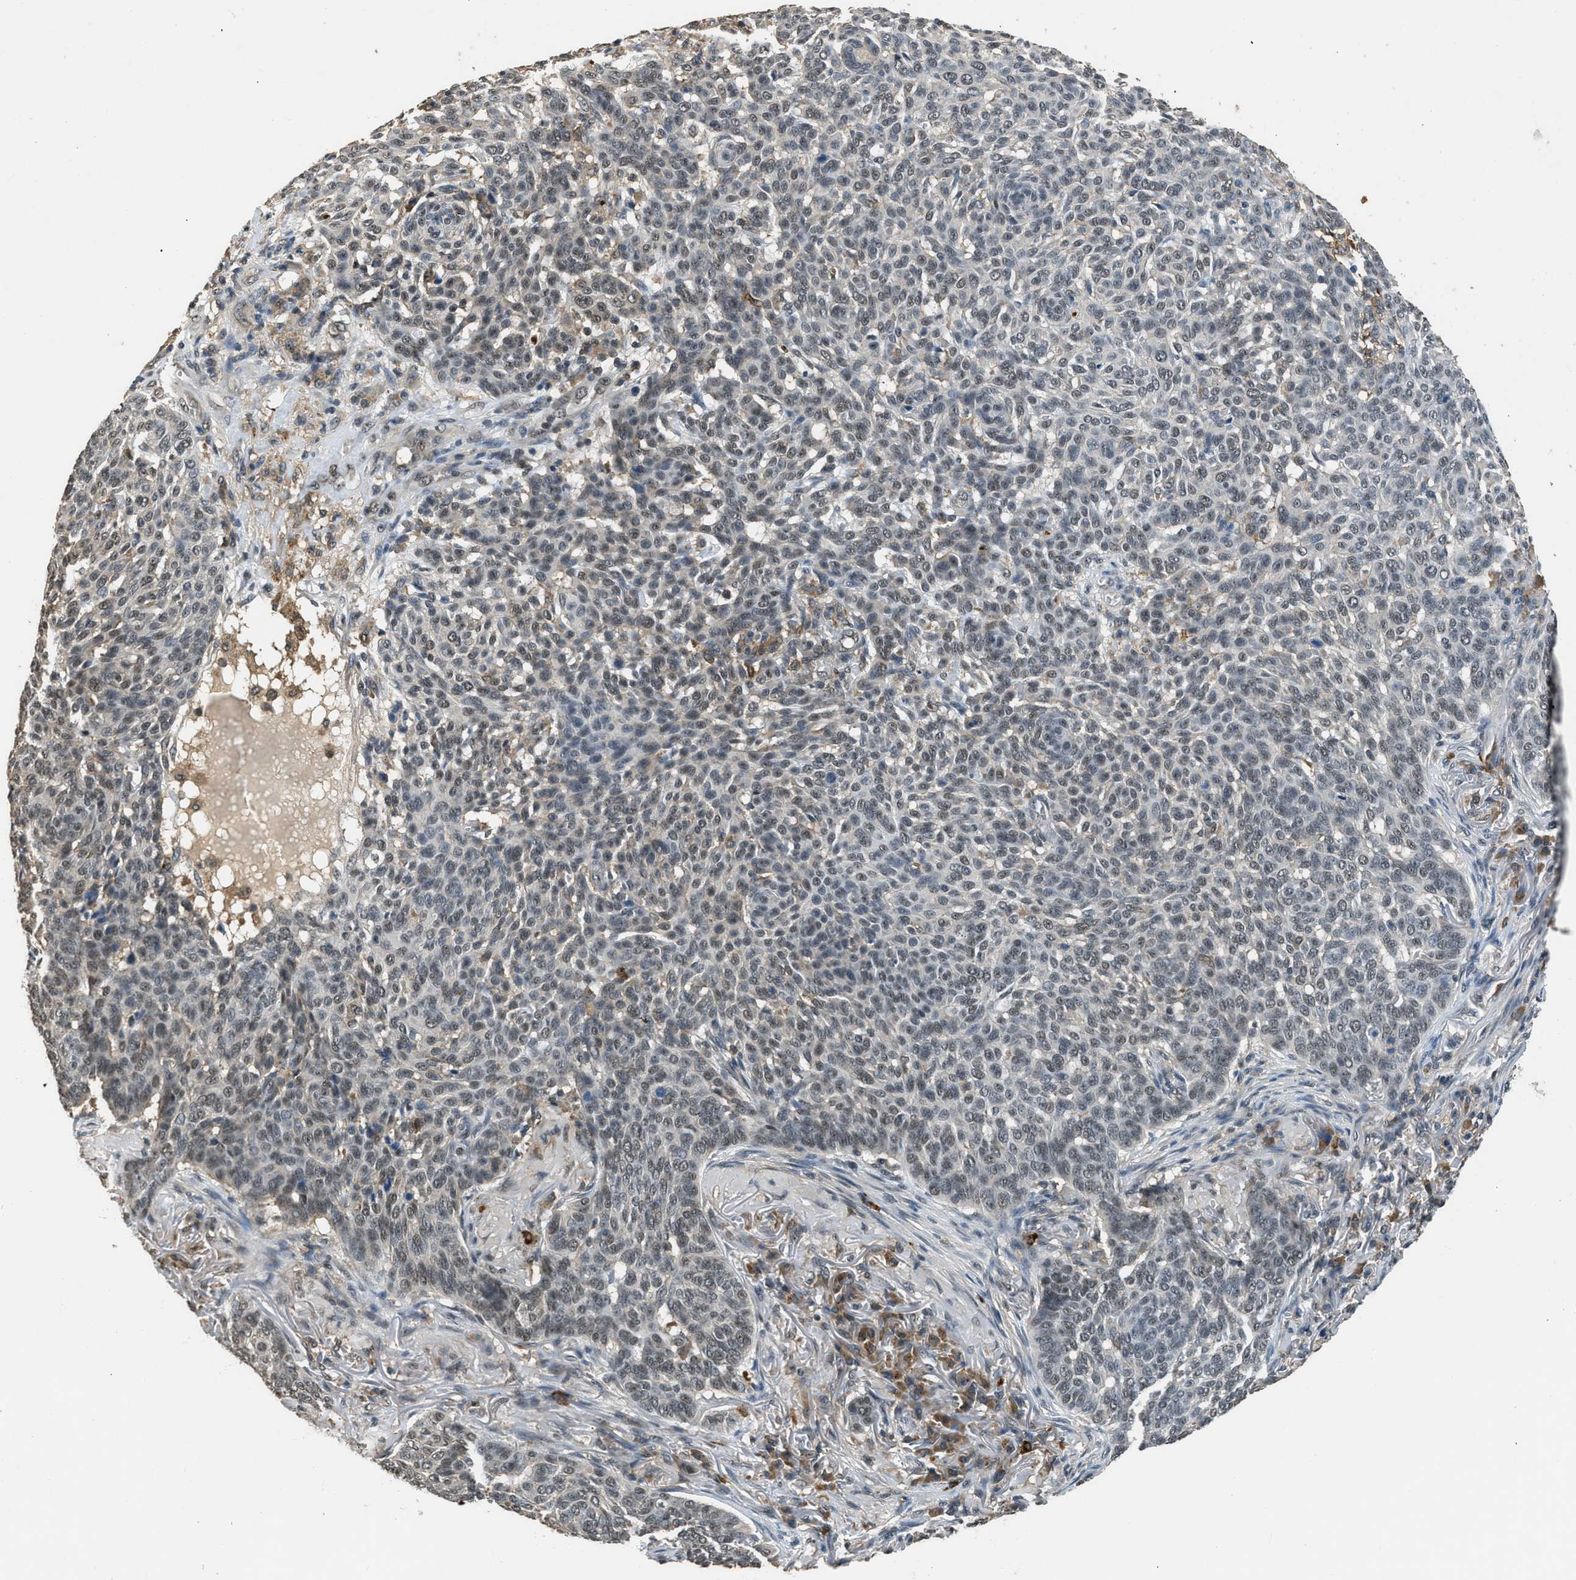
{"staining": {"intensity": "weak", "quantity": "<25%", "location": "nuclear"}, "tissue": "skin cancer", "cell_type": "Tumor cells", "image_type": "cancer", "snomed": [{"axis": "morphology", "description": "Basal cell carcinoma"}, {"axis": "topography", "description": "Skin"}], "caption": "Tumor cells are negative for protein expression in human skin cancer (basal cell carcinoma).", "gene": "SLC15A4", "patient": {"sex": "male", "age": 85}}